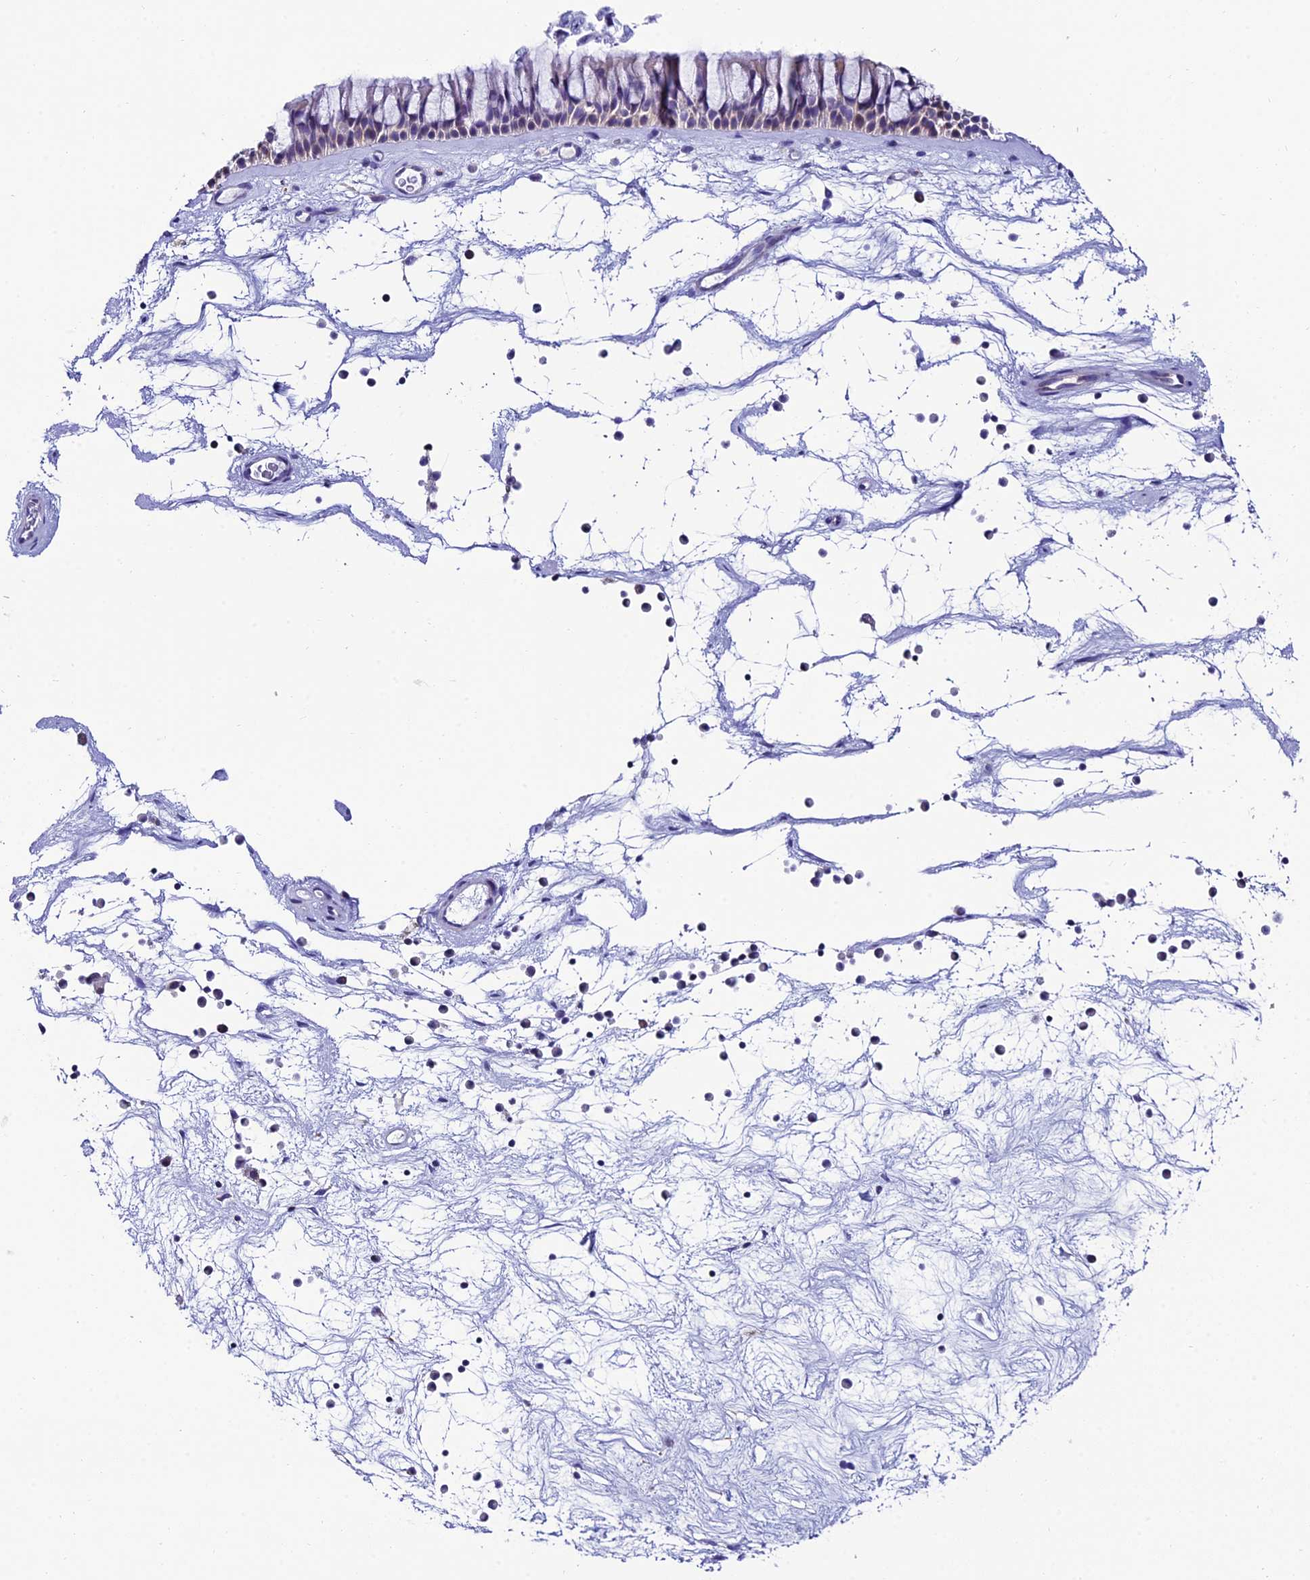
{"staining": {"intensity": "moderate", "quantity": "<25%", "location": "cytoplasmic/membranous"}, "tissue": "nasopharynx", "cell_type": "Respiratory epithelial cells", "image_type": "normal", "snomed": [{"axis": "morphology", "description": "Normal tissue, NOS"}, {"axis": "topography", "description": "Nasopharynx"}], "caption": "A brown stain highlights moderate cytoplasmic/membranous positivity of a protein in respiratory epithelial cells of benign human nasopharynx. (DAB (3,3'-diaminobenzidine) IHC with brightfield microscopy, high magnification).", "gene": "REEP4", "patient": {"sex": "male", "age": 64}}